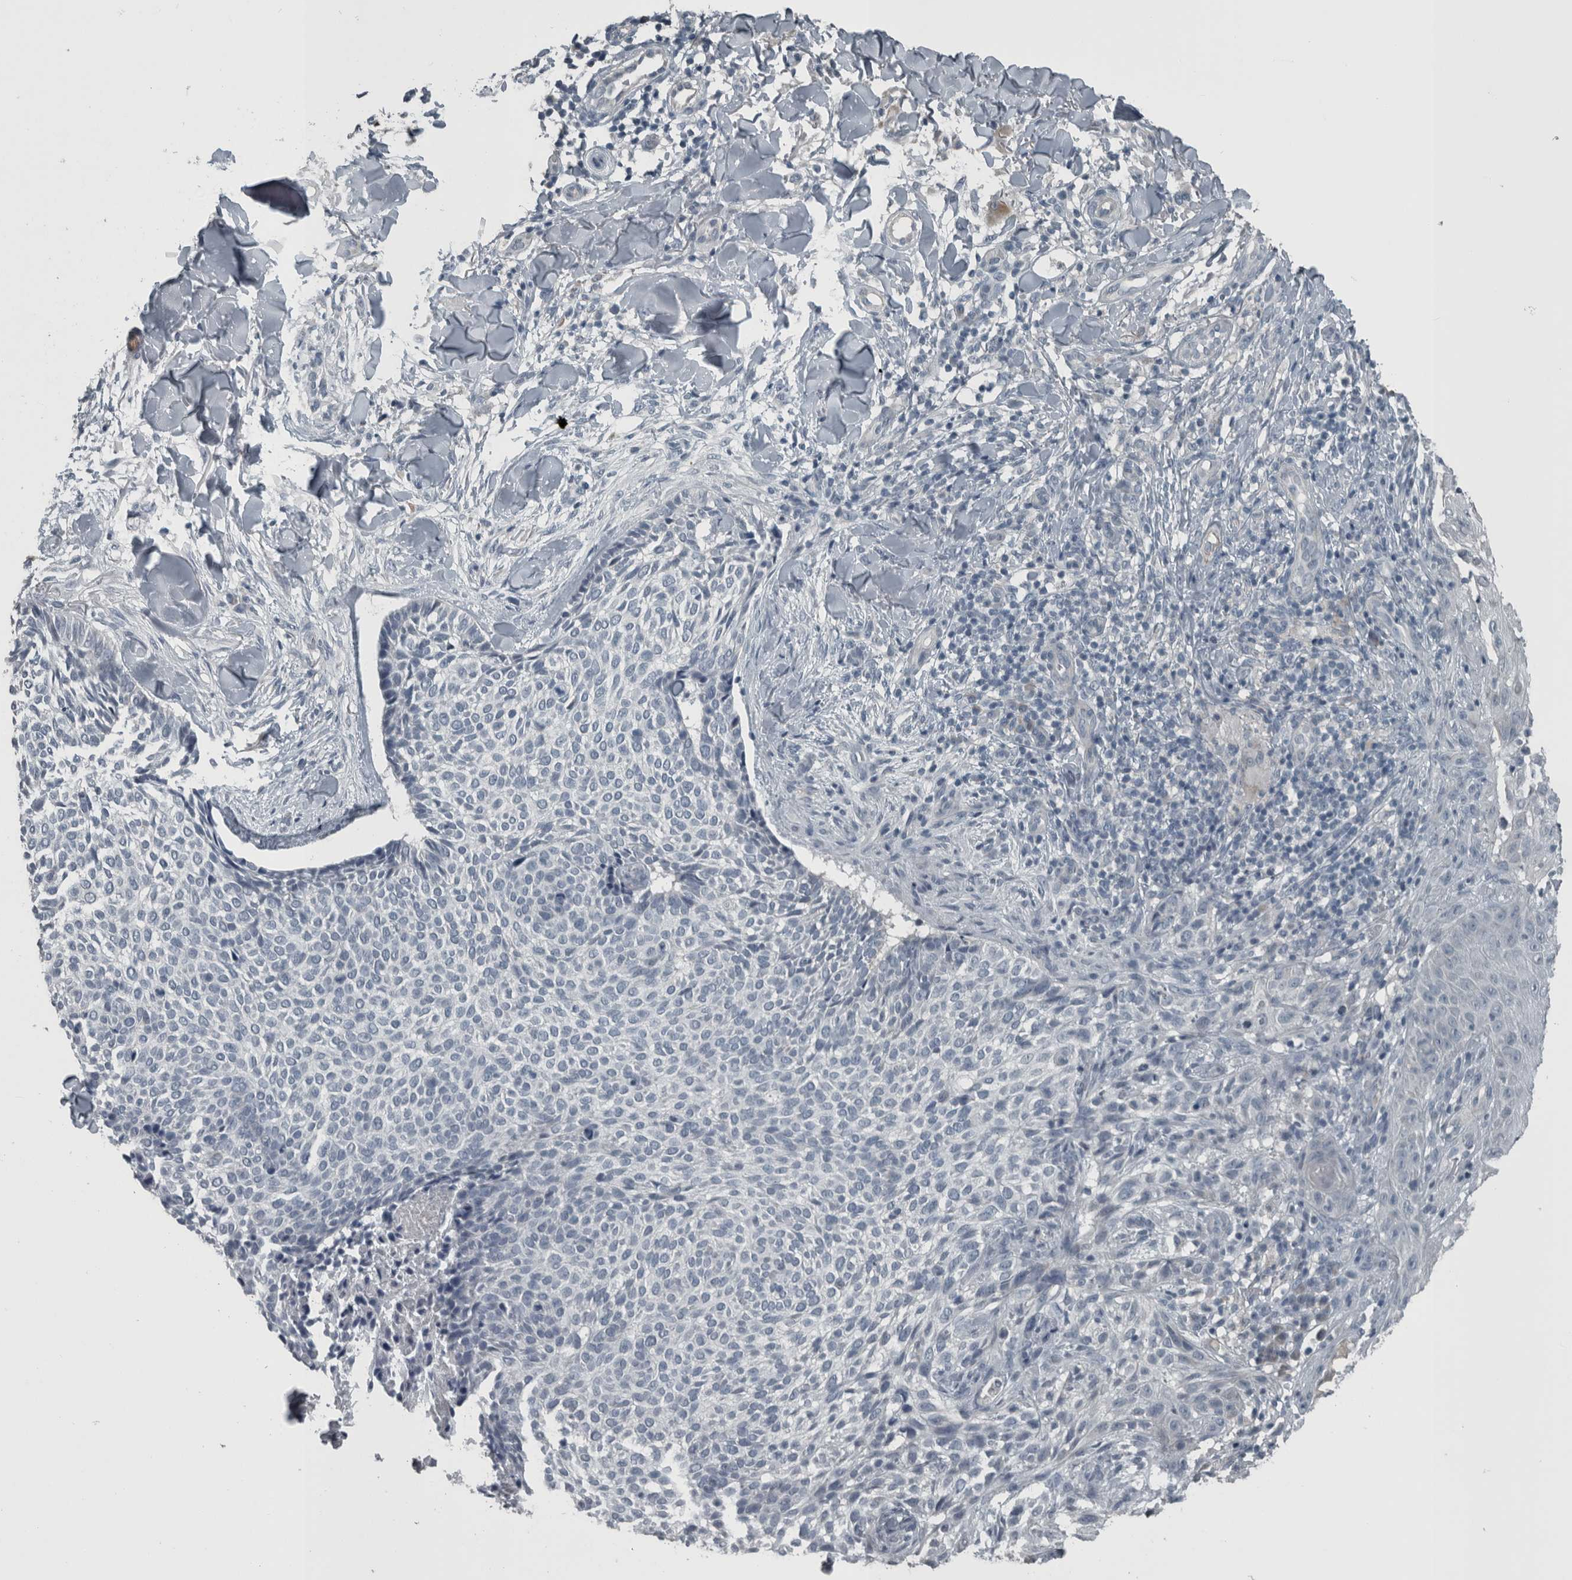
{"staining": {"intensity": "negative", "quantity": "none", "location": "none"}, "tissue": "skin cancer", "cell_type": "Tumor cells", "image_type": "cancer", "snomed": [{"axis": "morphology", "description": "Normal tissue, NOS"}, {"axis": "morphology", "description": "Basal cell carcinoma"}, {"axis": "topography", "description": "Skin"}], "caption": "Histopathology image shows no significant protein positivity in tumor cells of skin cancer.", "gene": "KRT20", "patient": {"sex": "male", "age": 67}}